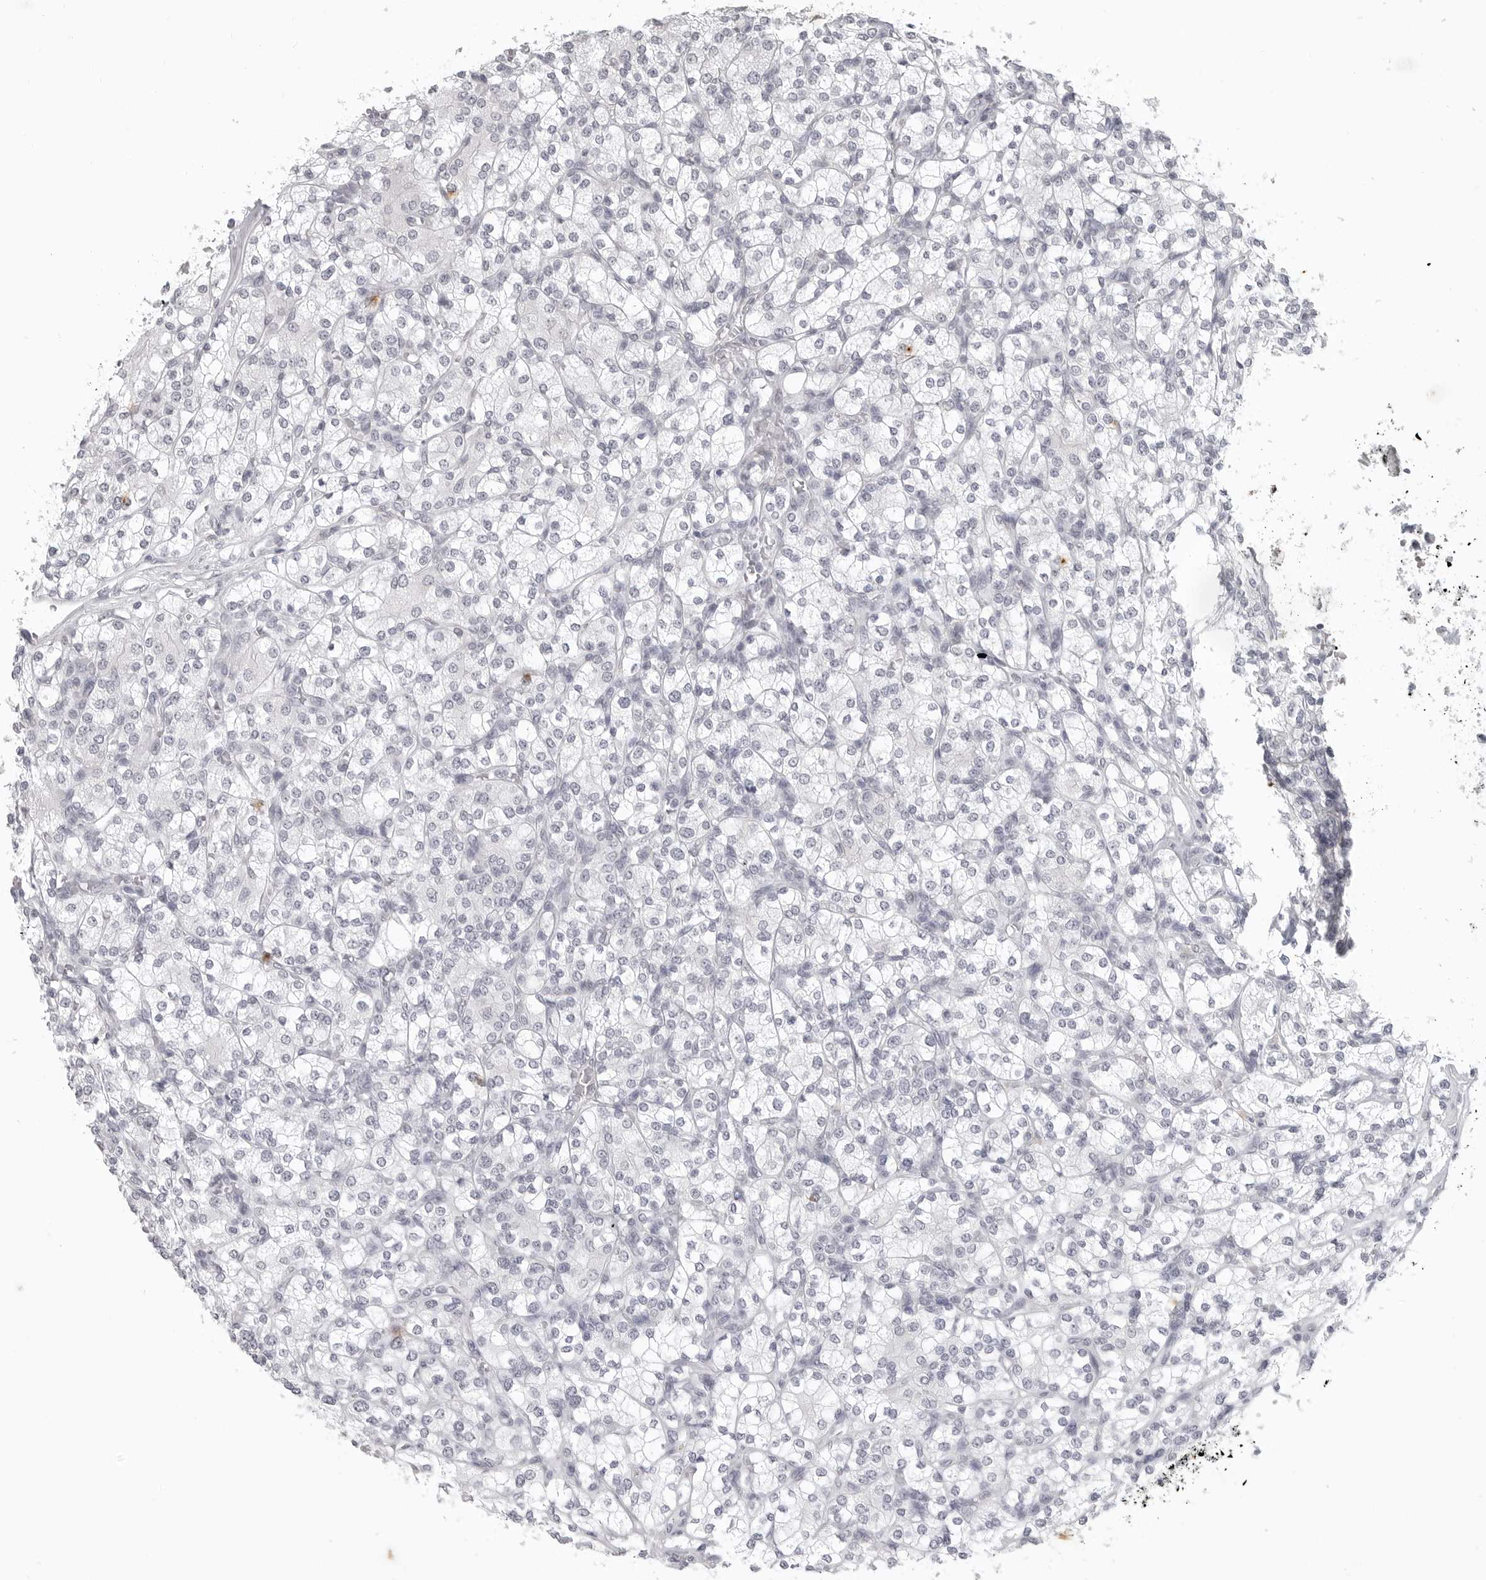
{"staining": {"intensity": "negative", "quantity": "none", "location": "none"}, "tissue": "renal cancer", "cell_type": "Tumor cells", "image_type": "cancer", "snomed": [{"axis": "morphology", "description": "Adenocarcinoma, NOS"}, {"axis": "topography", "description": "Kidney"}], "caption": "This micrograph is of renal cancer (adenocarcinoma) stained with immunohistochemistry (IHC) to label a protein in brown with the nuclei are counter-stained blue. There is no positivity in tumor cells.", "gene": "BPIFA1", "patient": {"sex": "male", "age": 77}}